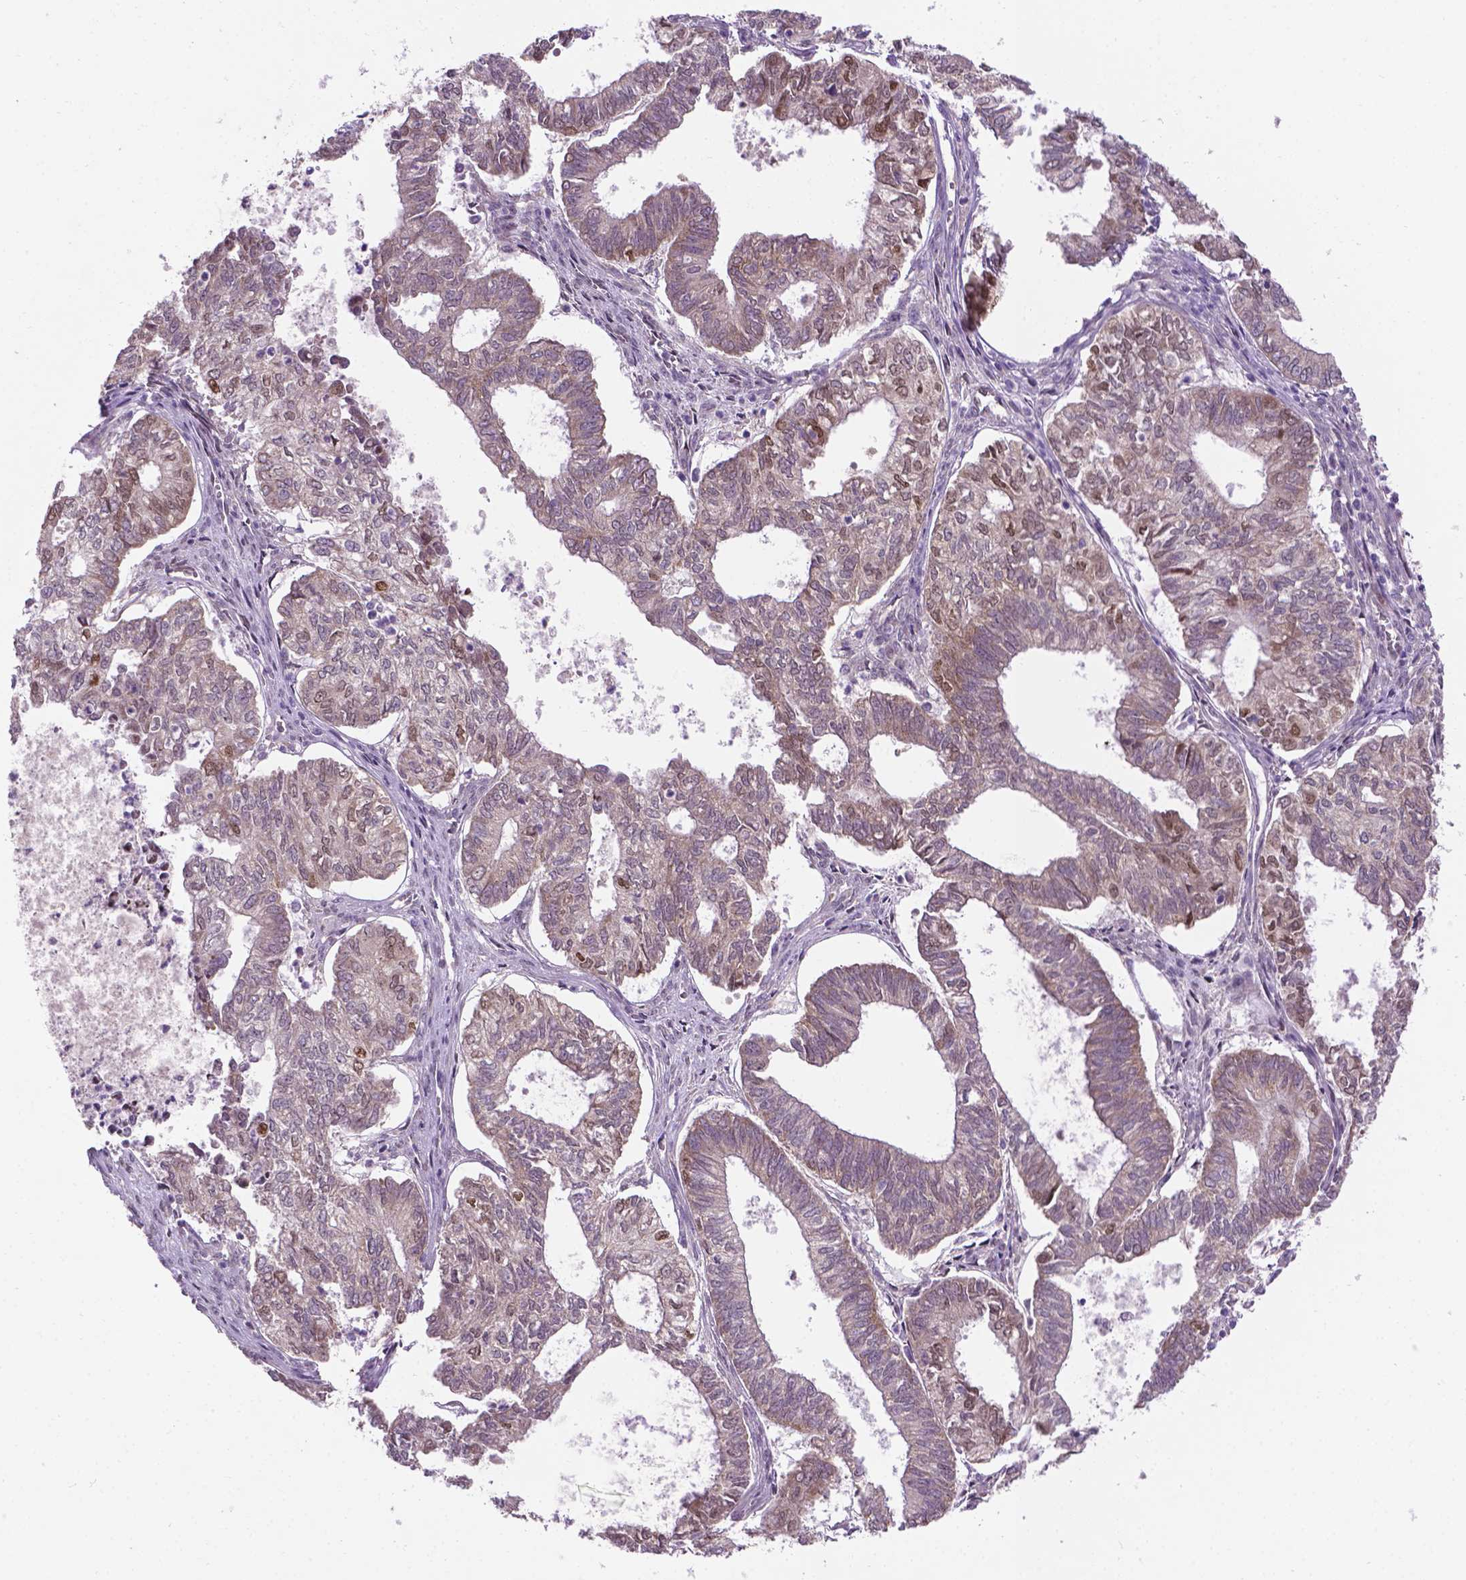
{"staining": {"intensity": "negative", "quantity": "none", "location": "none"}, "tissue": "ovarian cancer", "cell_type": "Tumor cells", "image_type": "cancer", "snomed": [{"axis": "morphology", "description": "Carcinoma, endometroid"}, {"axis": "topography", "description": "Ovary"}], "caption": "High magnification brightfield microscopy of ovarian endometroid carcinoma stained with DAB (brown) and counterstained with hematoxylin (blue): tumor cells show no significant positivity. The staining is performed using DAB brown chromogen with nuclei counter-stained in using hematoxylin.", "gene": "IRF6", "patient": {"sex": "female", "age": 64}}